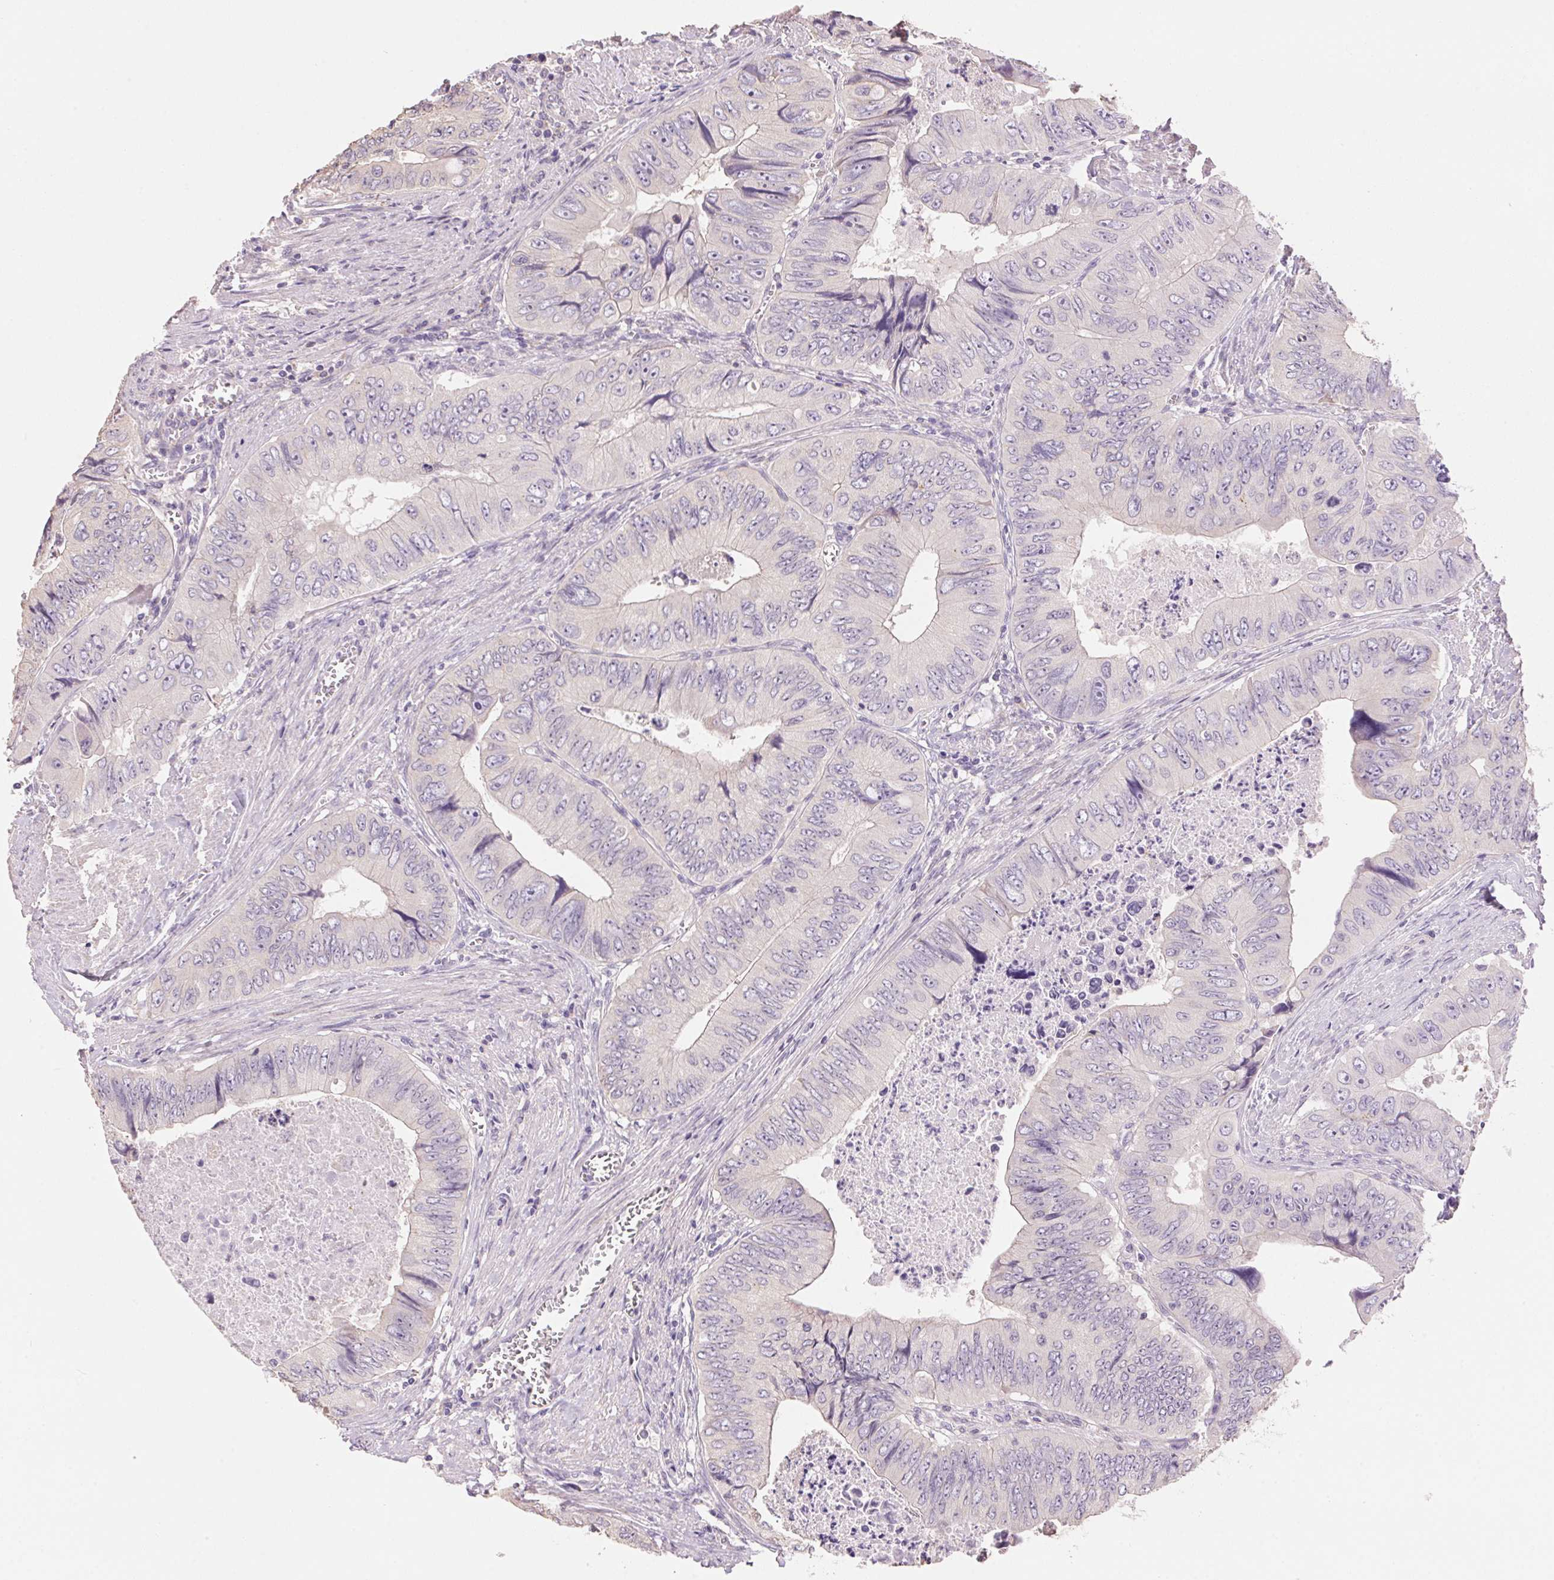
{"staining": {"intensity": "negative", "quantity": "none", "location": "none"}, "tissue": "colorectal cancer", "cell_type": "Tumor cells", "image_type": "cancer", "snomed": [{"axis": "morphology", "description": "Adenocarcinoma, NOS"}, {"axis": "topography", "description": "Colon"}], "caption": "Immunohistochemistry of human adenocarcinoma (colorectal) reveals no expression in tumor cells.", "gene": "LYZL6", "patient": {"sex": "female", "age": 84}}